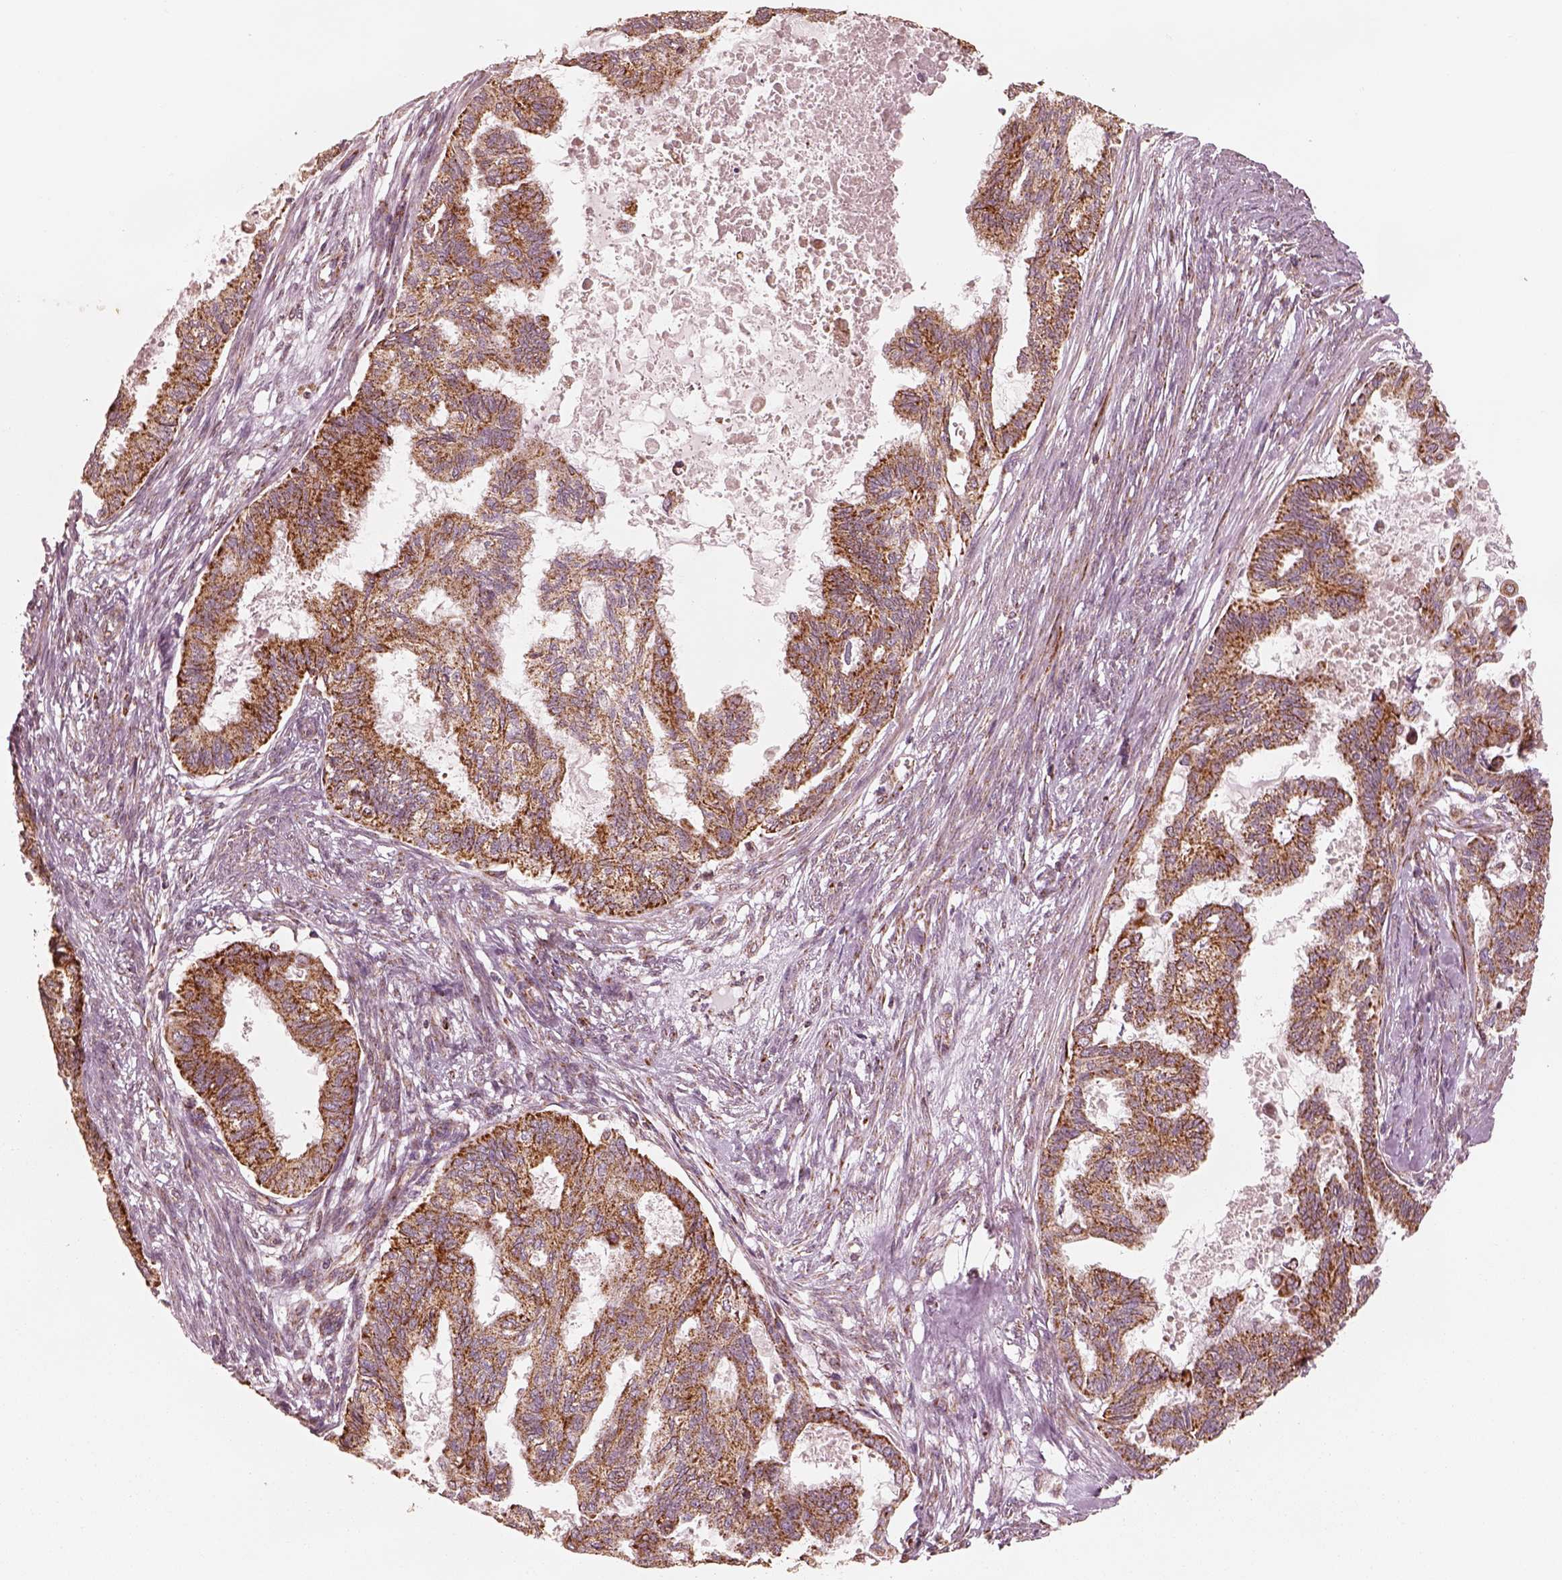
{"staining": {"intensity": "strong", "quantity": ">75%", "location": "cytoplasmic/membranous"}, "tissue": "endometrial cancer", "cell_type": "Tumor cells", "image_type": "cancer", "snomed": [{"axis": "morphology", "description": "Adenocarcinoma, NOS"}, {"axis": "topography", "description": "Endometrium"}], "caption": "A micrograph of human endometrial cancer (adenocarcinoma) stained for a protein reveals strong cytoplasmic/membranous brown staining in tumor cells.", "gene": "ENTPD6", "patient": {"sex": "female", "age": 86}}